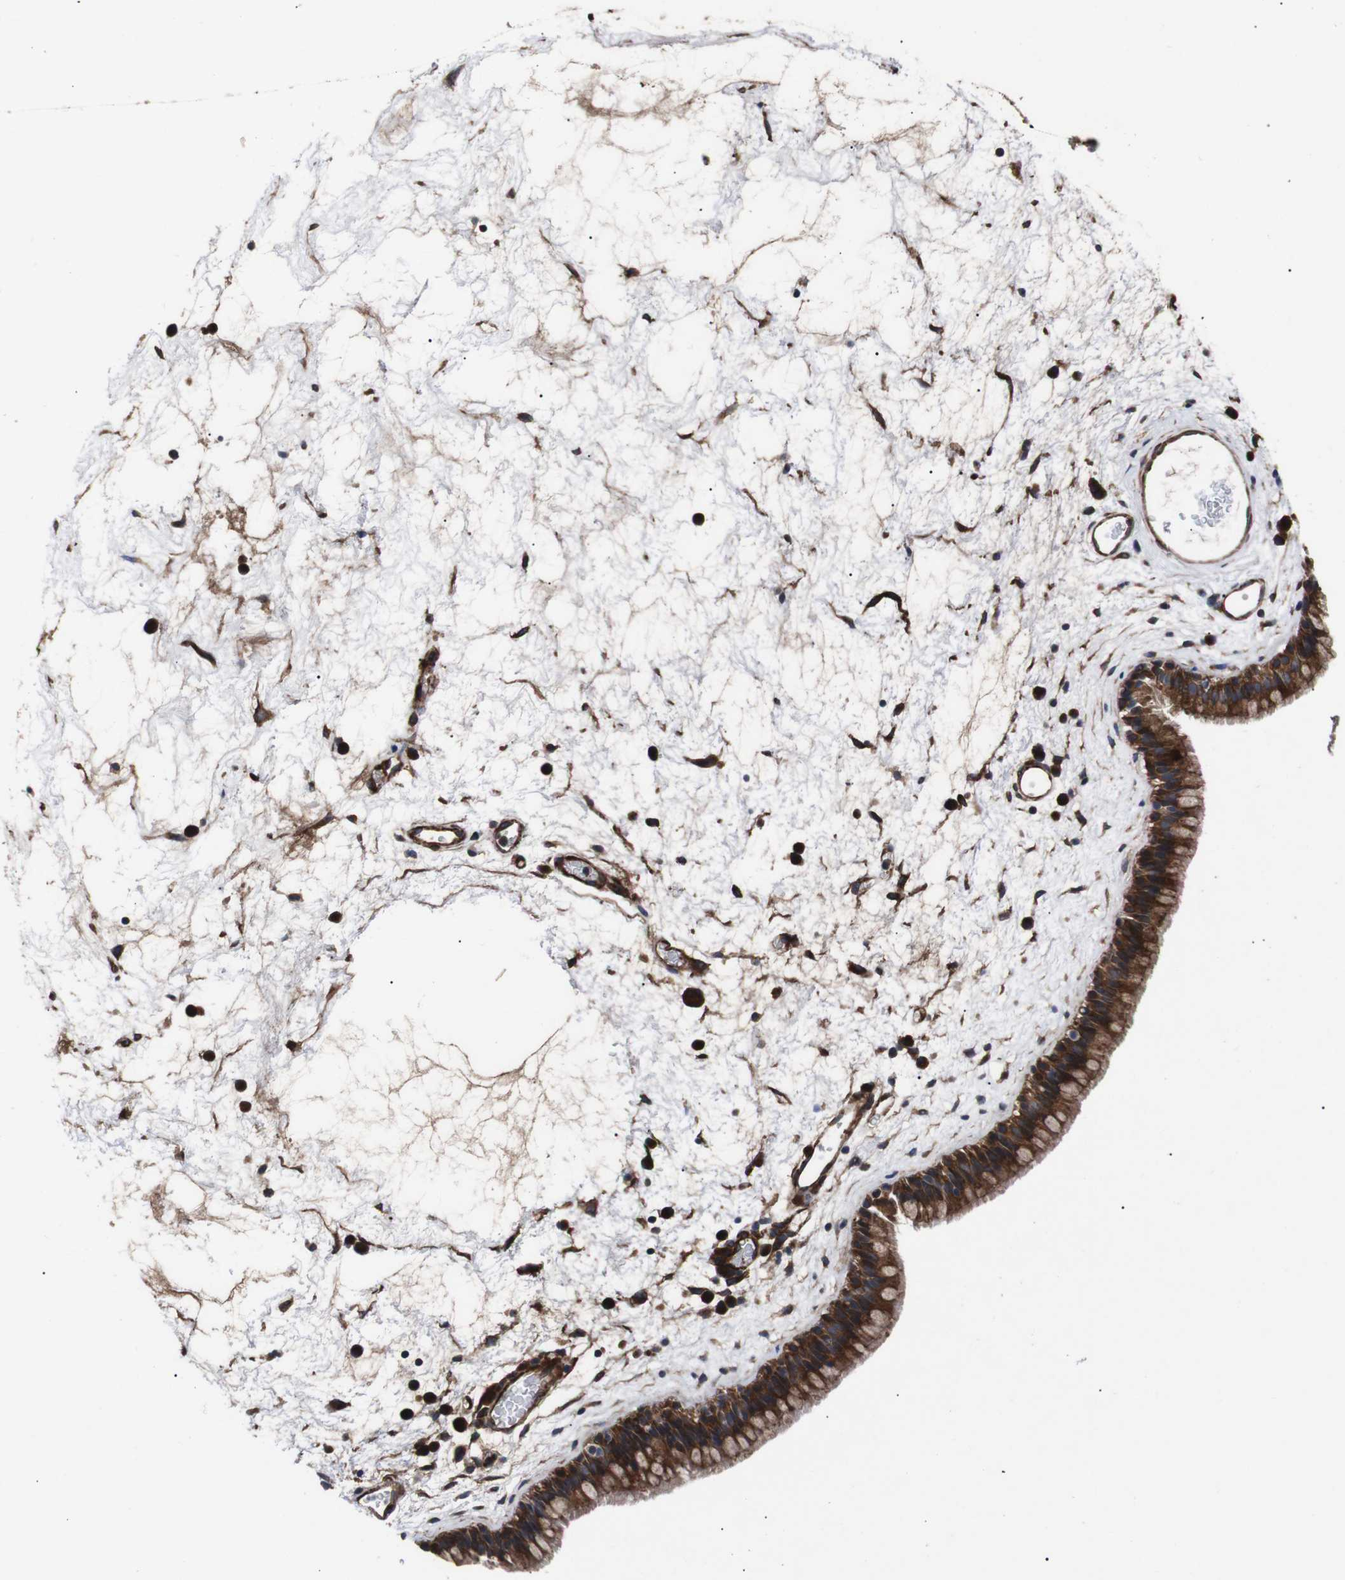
{"staining": {"intensity": "strong", "quantity": ">75%", "location": "cytoplasmic/membranous"}, "tissue": "nasopharynx", "cell_type": "Respiratory epithelial cells", "image_type": "normal", "snomed": [{"axis": "morphology", "description": "Normal tissue, NOS"}, {"axis": "morphology", "description": "Inflammation, NOS"}, {"axis": "topography", "description": "Nasopharynx"}], "caption": "Nasopharynx stained for a protein demonstrates strong cytoplasmic/membranous positivity in respiratory epithelial cells. Nuclei are stained in blue.", "gene": "PAWR", "patient": {"sex": "male", "age": 48}}